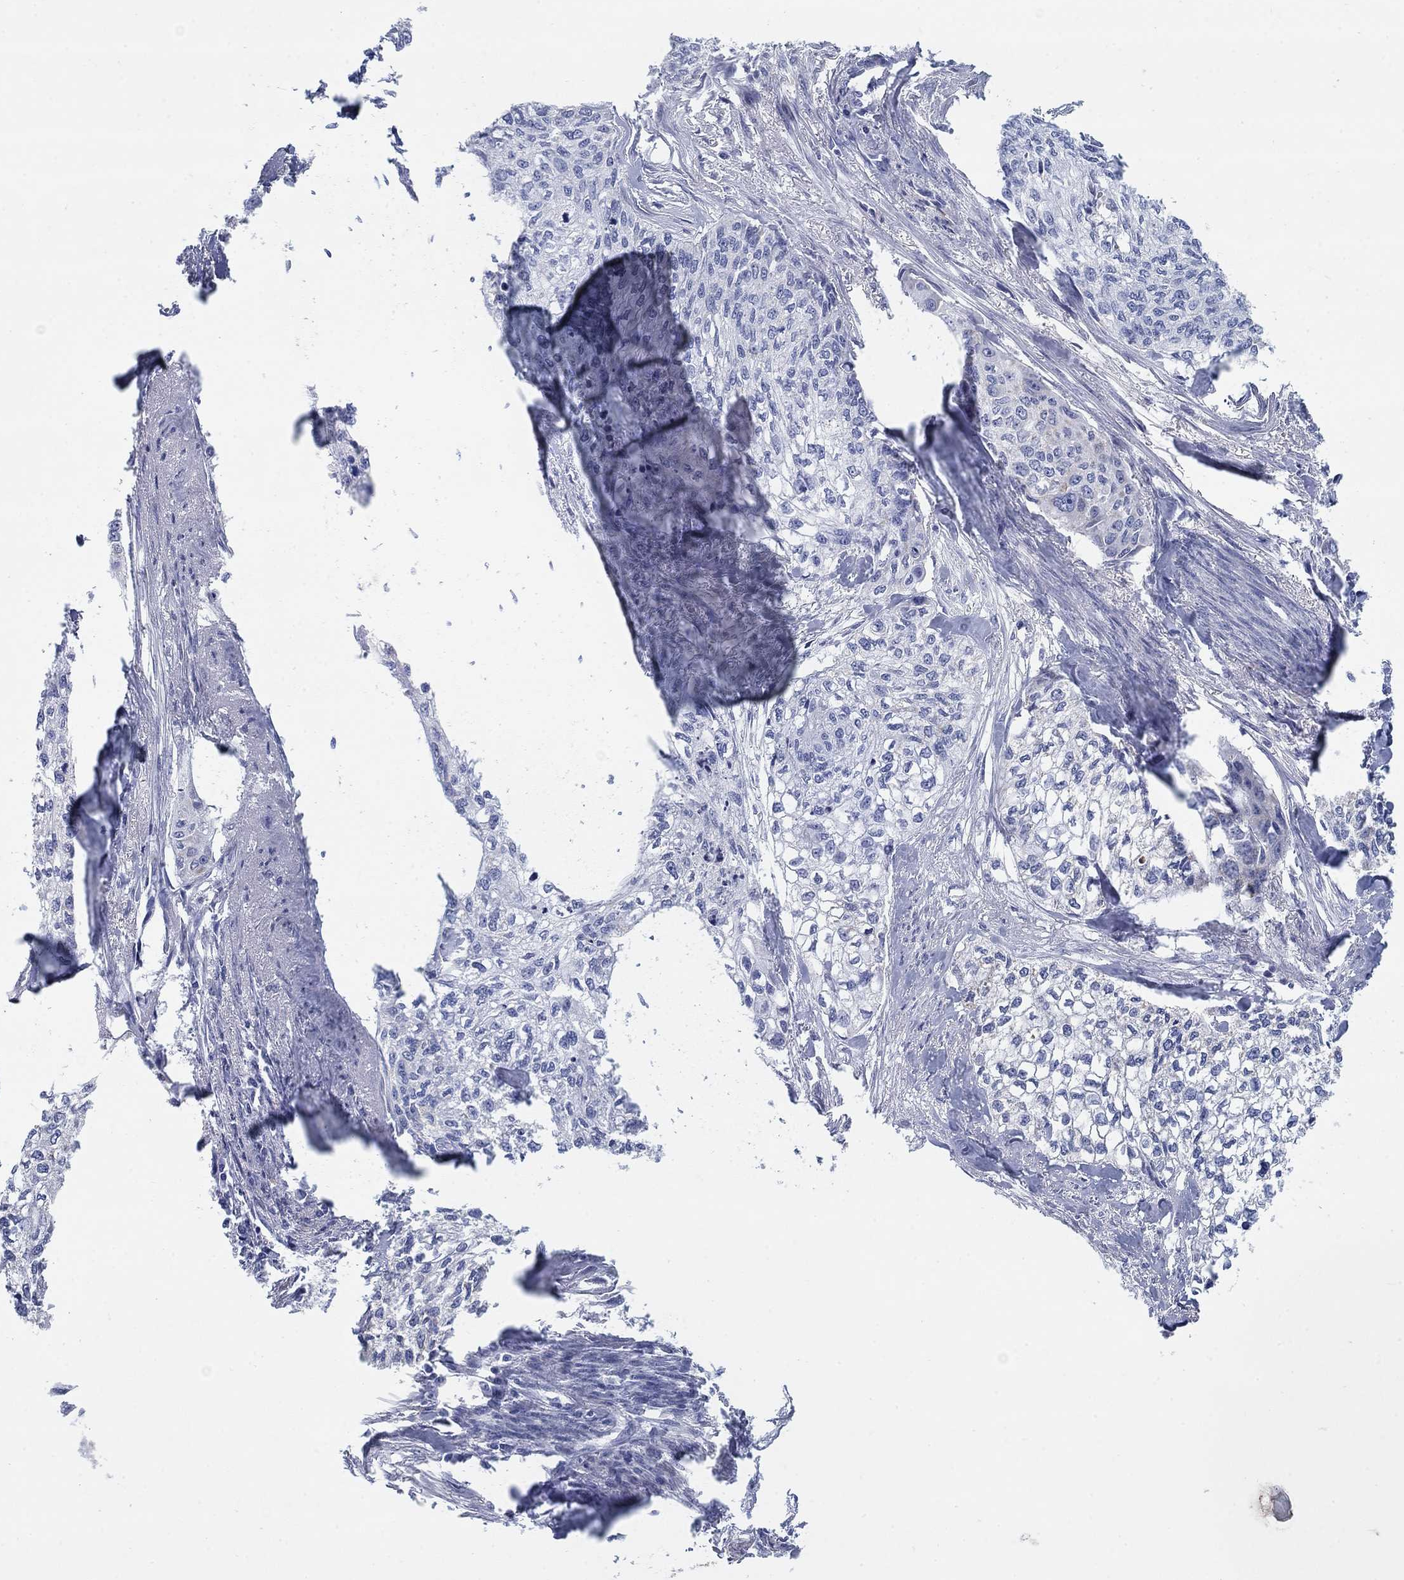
{"staining": {"intensity": "negative", "quantity": "none", "location": "none"}, "tissue": "cervical cancer", "cell_type": "Tumor cells", "image_type": "cancer", "snomed": [{"axis": "morphology", "description": "Squamous cell carcinoma, NOS"}, {"axis": "topography", "description": "Cervix"}], "caption": "Immunohistochemistry photomicrograph of squamous cell carcinoma (cervical) stained for a protein (brown), which demonstrates no staining in tumor cells.", "gene": "SCCPDH", "patient": {"sex": "female", "age": 58}}